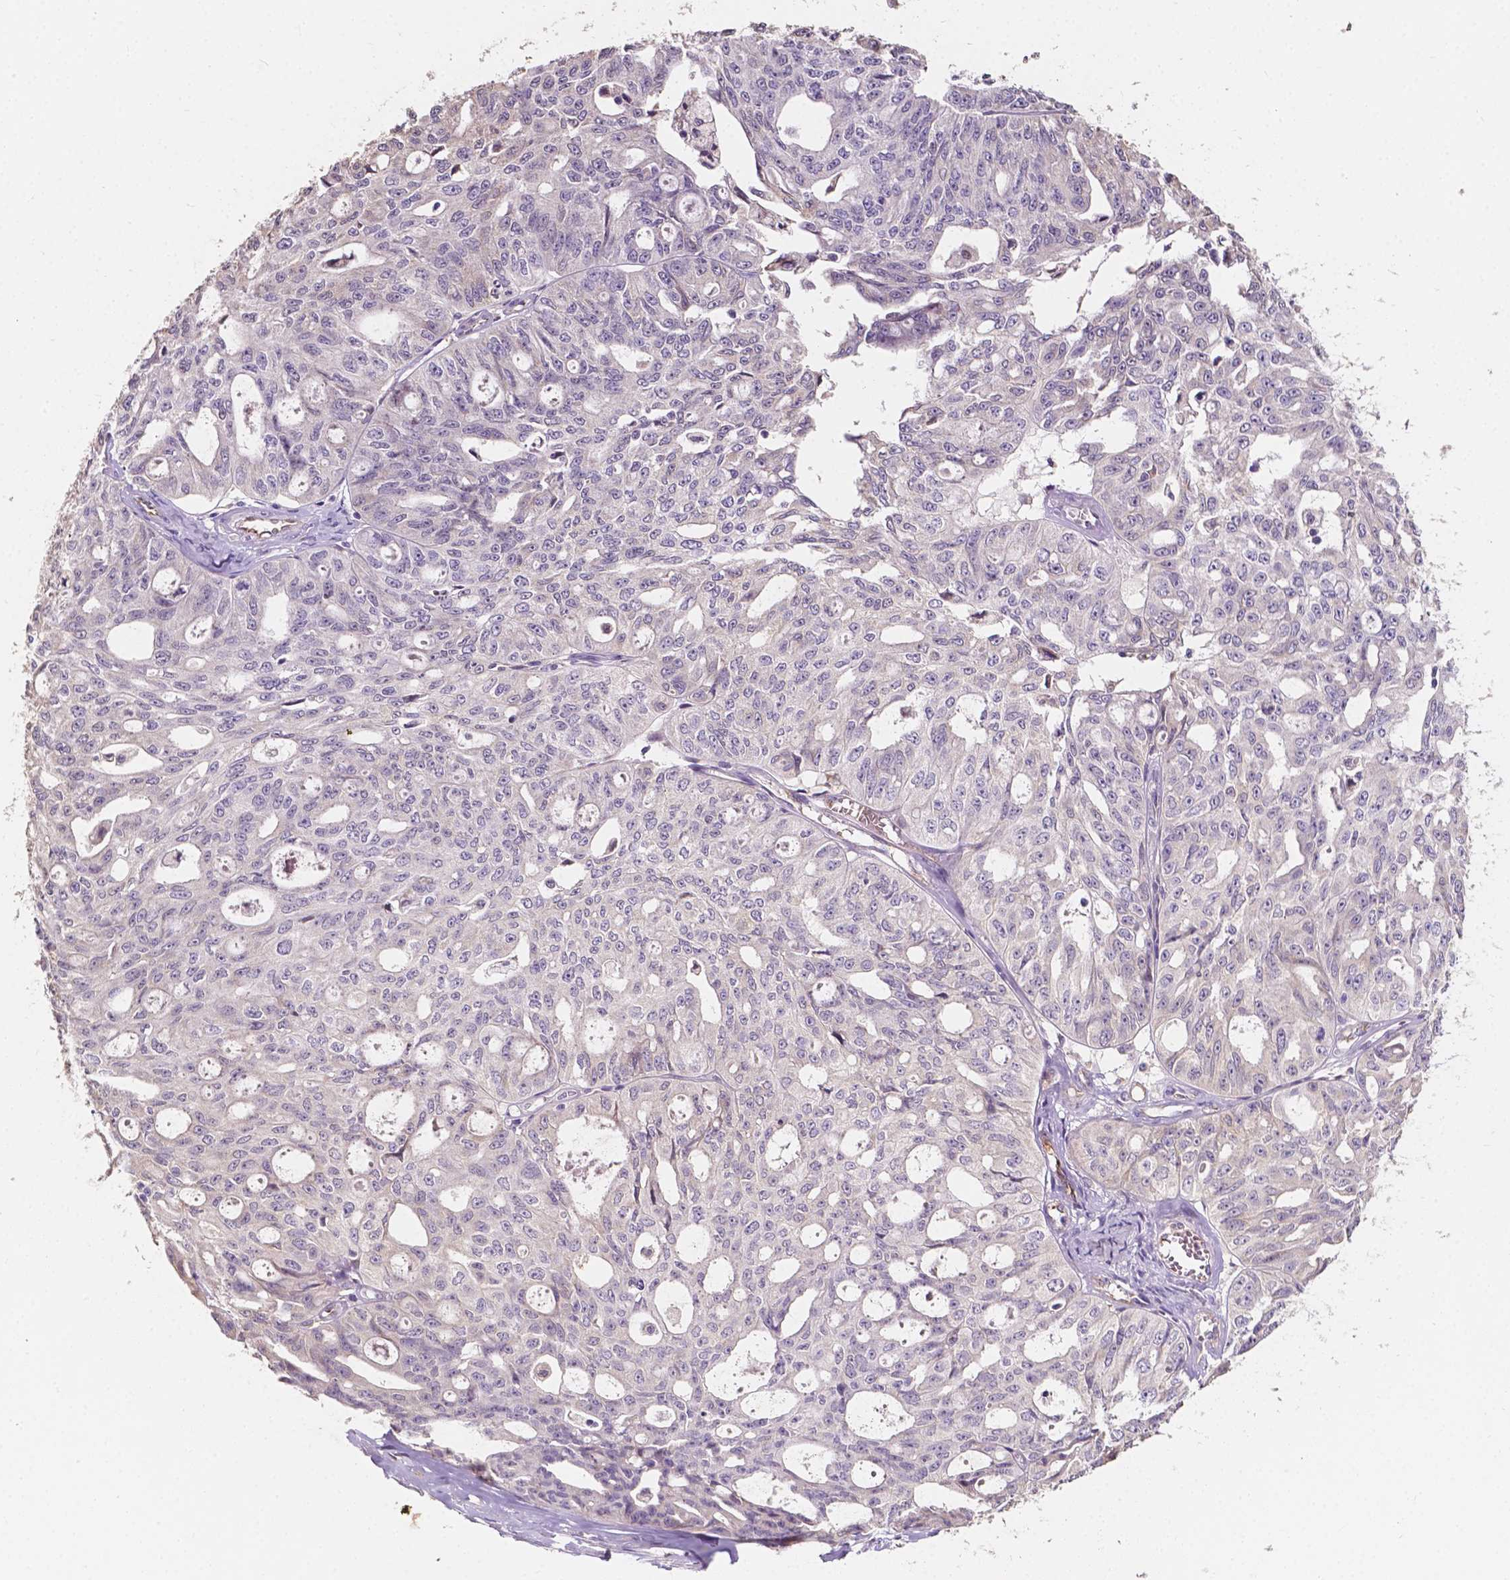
{"staining": {"intensity": "negative", "quantity": "none", "location": "none"}, "tissue": "ovarian cancer", "cell_type": "Tumor cells", "image_type": "cancer", "snomed": [{"axis": "morphology", "description": "Carcinoma, endometroid"}, {"axis": "topography", "description": "Ovary"}], "caption": "Tumor cells are negative for protein expression in human ovarian cancer.", "gene": "SLC22A4", "patient": {"sex": "female", "age": 65}}